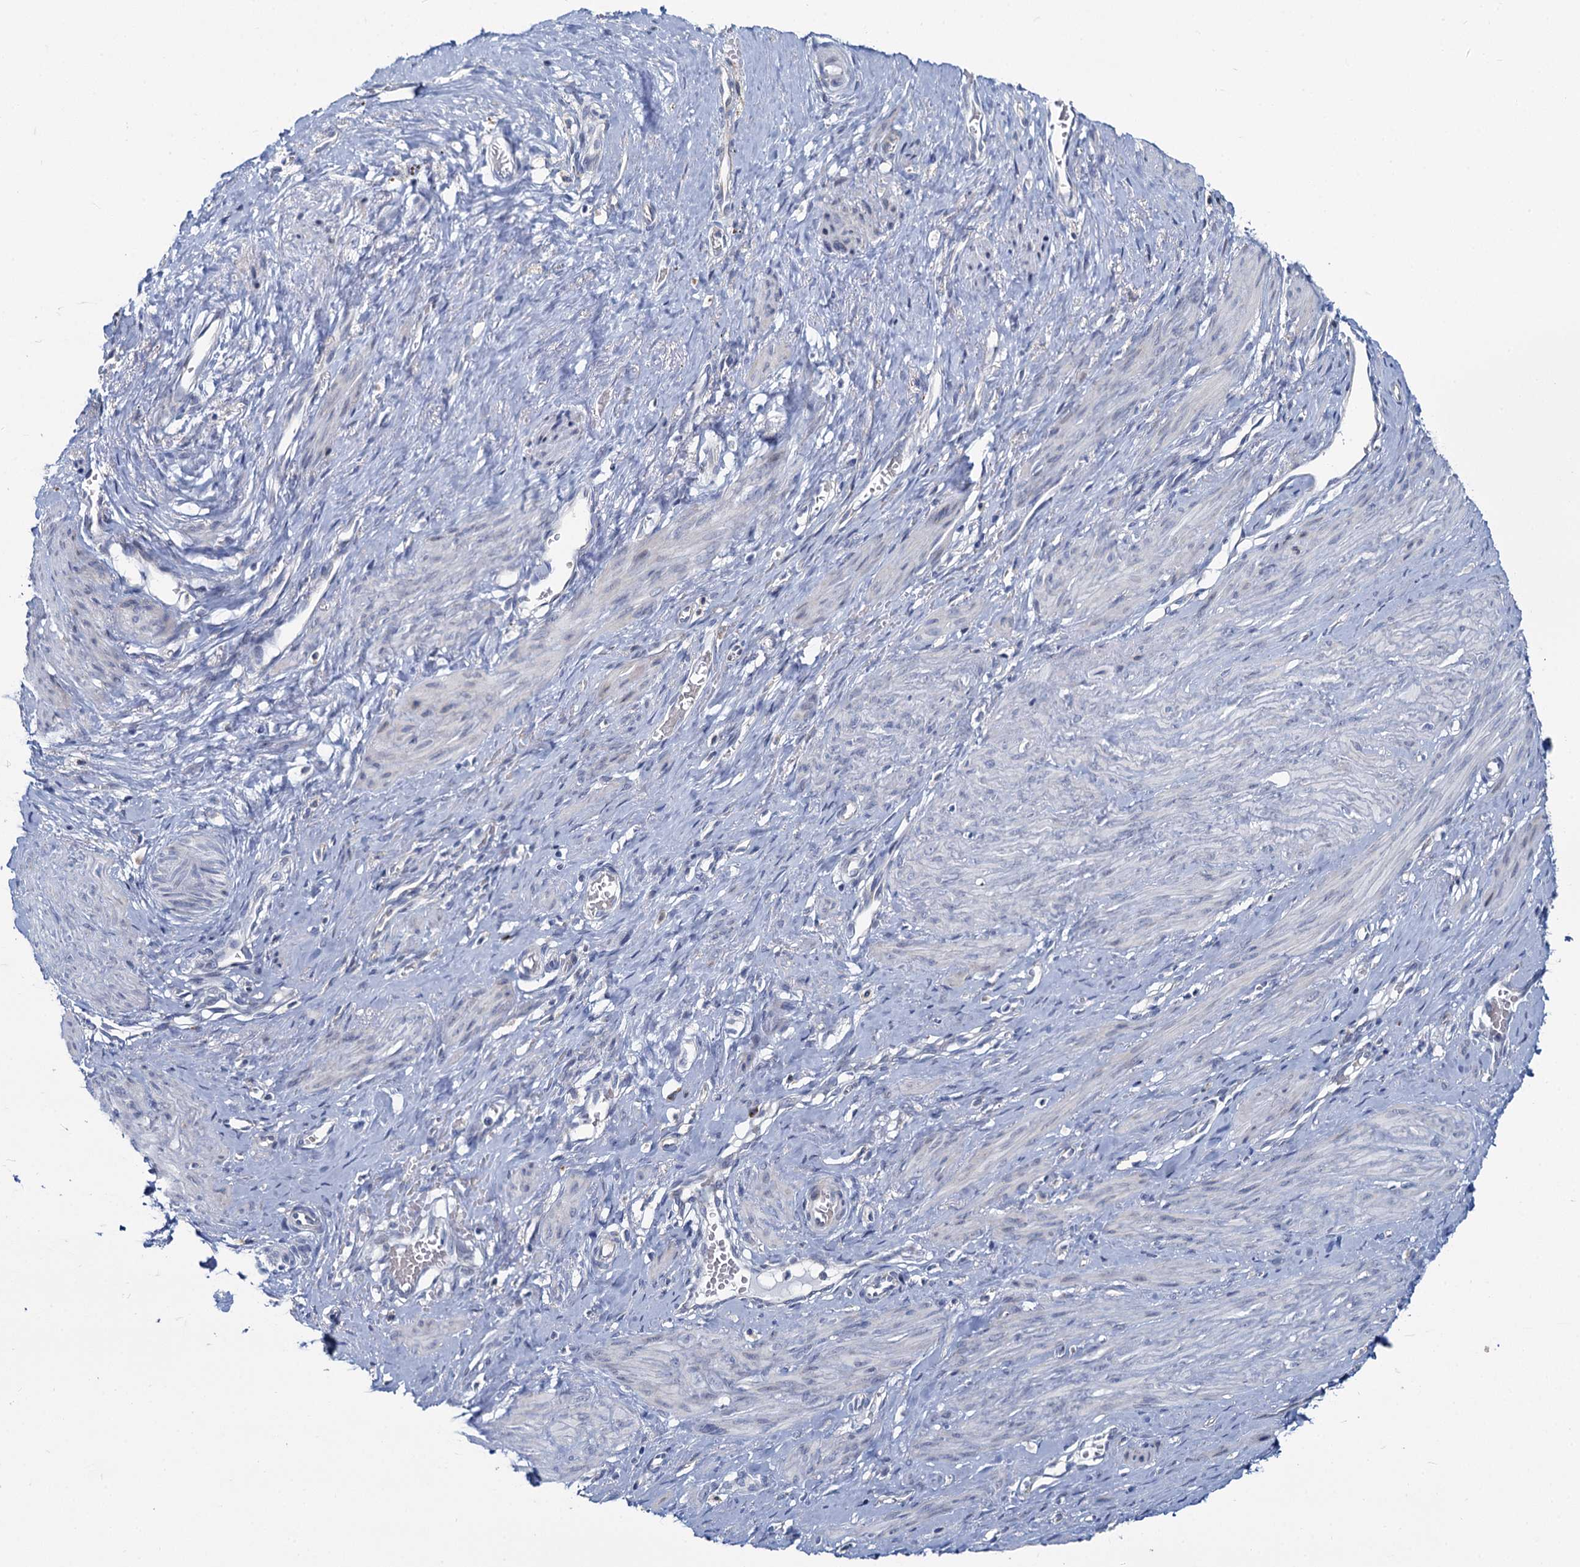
{"staining": {"intensity": "moderate", "quantity": "<25%", "location": "cytoplasmic/membranous"}, "tissue": "smooth muscle", "cell_type": "Smooth muscle cells", "image_type": "normal", "snomed": [{"axis": "morphology", "description": "Normal tissue, NOS"}, {"axis": "topography", "description": "Endometrium"}], "caption": "The immunohistochemical stain highlights moderate cytoplasmic/membranous positivity in smooth muscle cells of benign smooth muscle.", "gene": "PRSS35", "patient": {"sex": "female", "age": 33}}